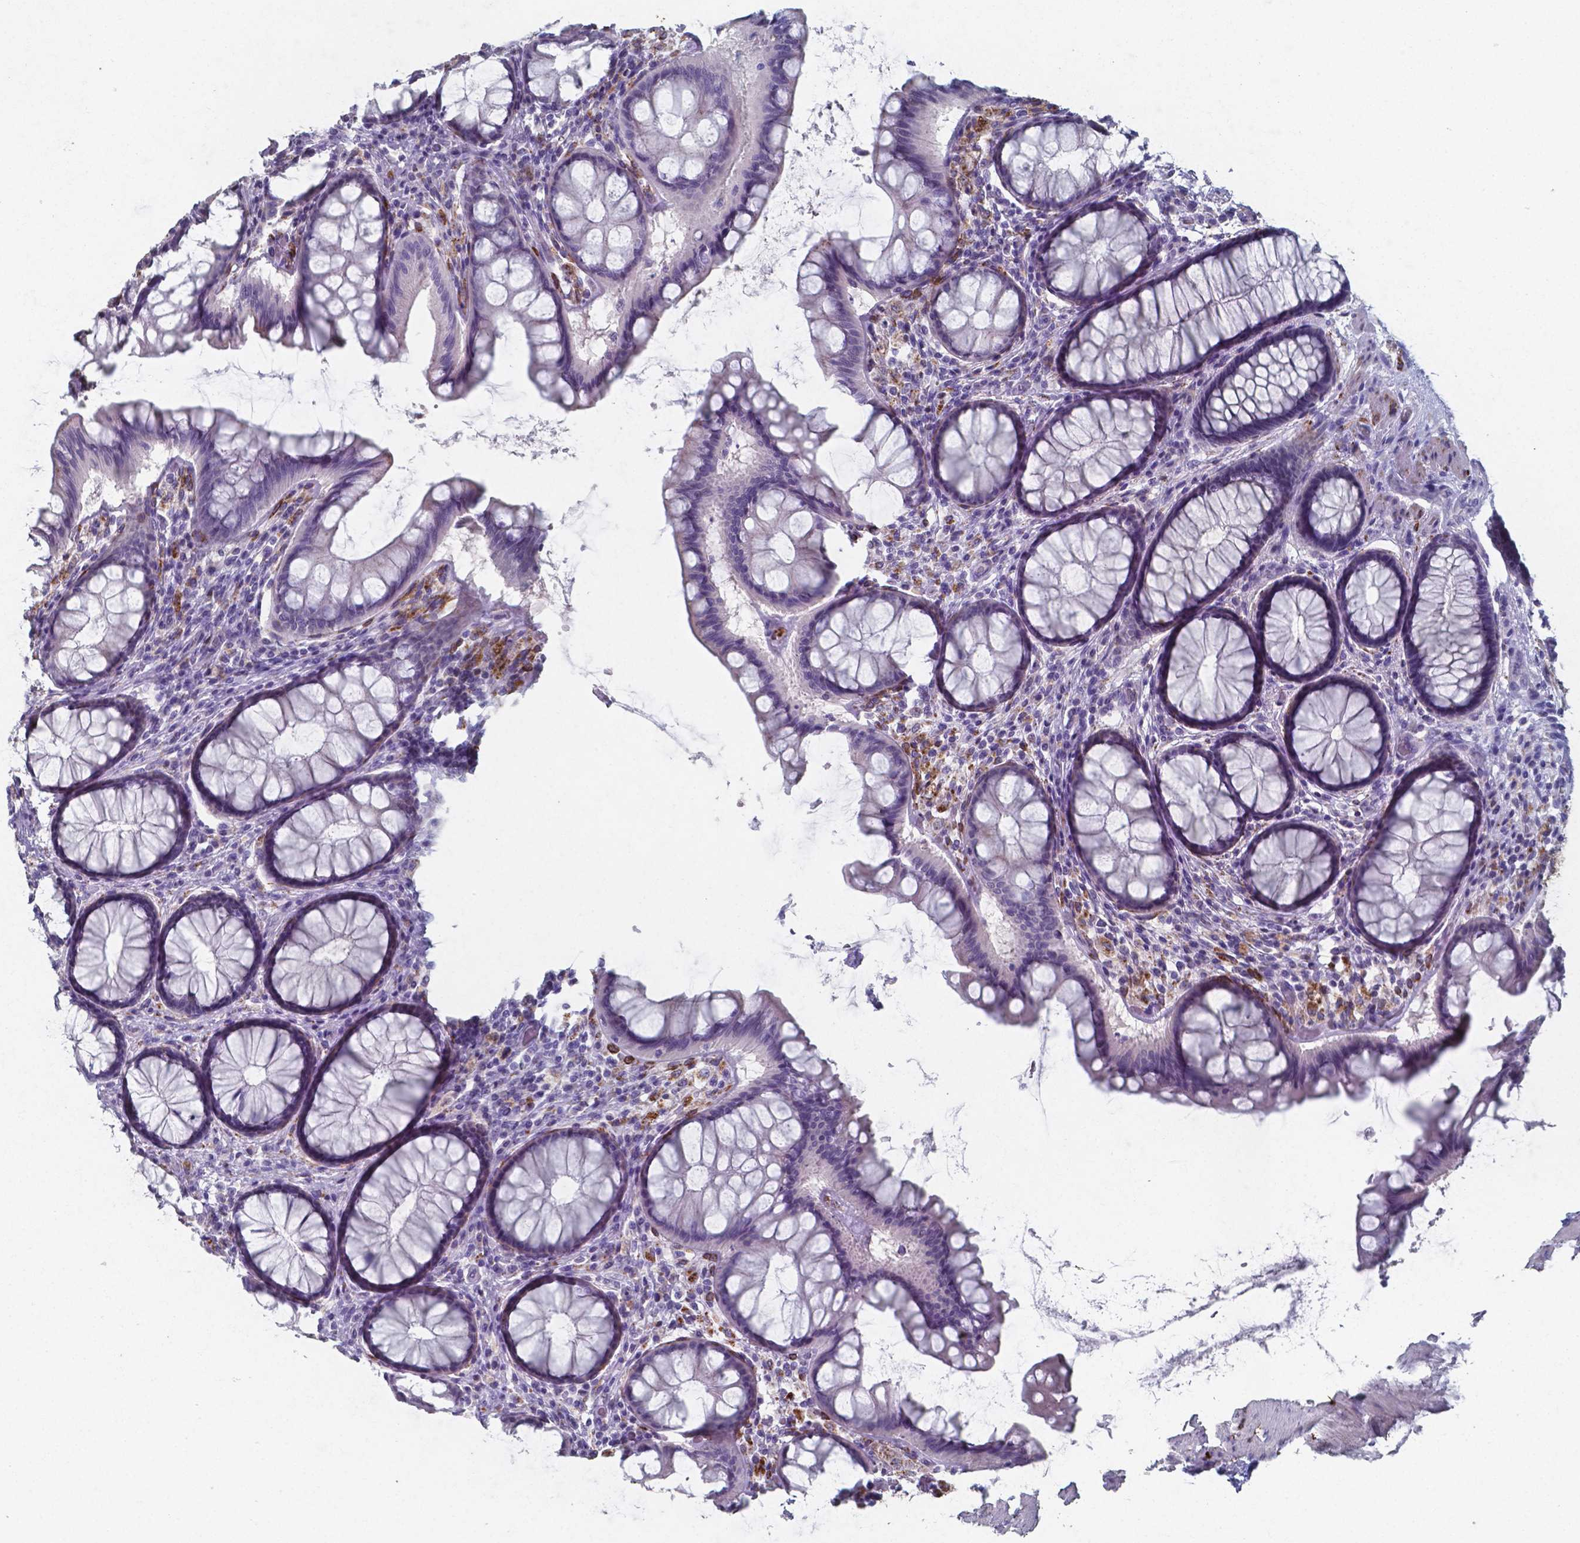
{"staining": {"intensity": "negative", "quantity": "none", "location": "none"}, "tissue": "colon", "cell_type": "Endothelial cells", "image_type": "normal", "snomed": [{"axis": "morphology", "description": "Normal tissue, NOS"}, {"axis": "topography", "description": "Colon"}], "caption": "A micrograph of human colon is negative for staining in endothelial cells. (Immunohistochemistry (ihc), brightfield microscopy, high magnification).", "gene": "PLA2R1", "patient": {"sex": "female", "age": 65}}